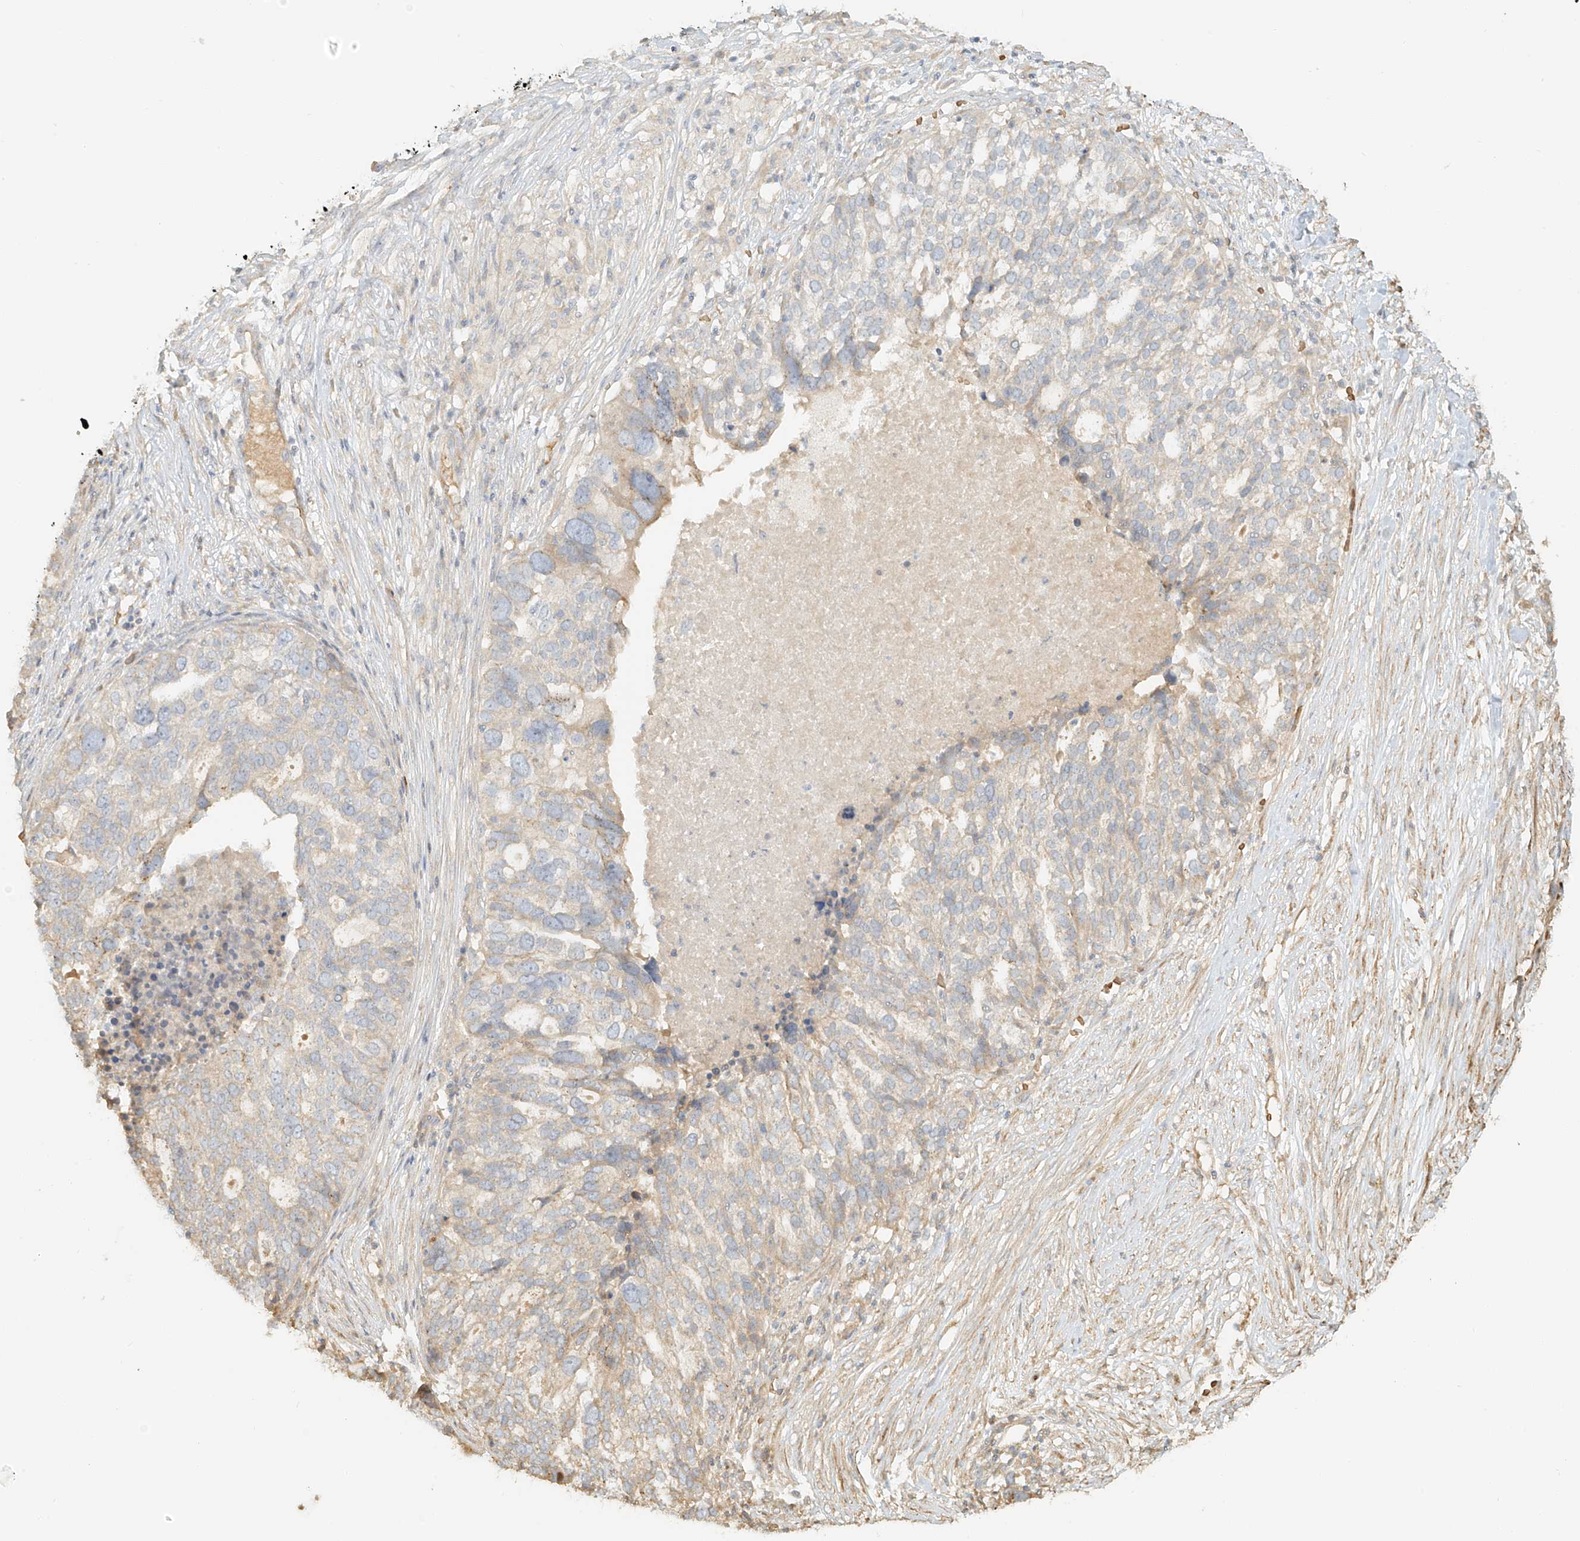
{"staining": {"intensity": "weak", "quantity": "<25%", "location": "cytoplasmic/membranous"}, "tissue": "ovarian cancer", "cell_type": "Tumor cells", "image_type": "cancer", "snomed": [{"axis": "morphology", "description": "Cystadenocarcinoma, serous, NOS"}, {"axis": "topography", "description": "Ovary"}], "caption": "Ovarian cancer (serous cystadenocarcinoma) was stained to show a protein in brown. There is no significant expression in tumor cells.", "gene": "UPK1B", "patient": {"sex": "female", "age": 59}}